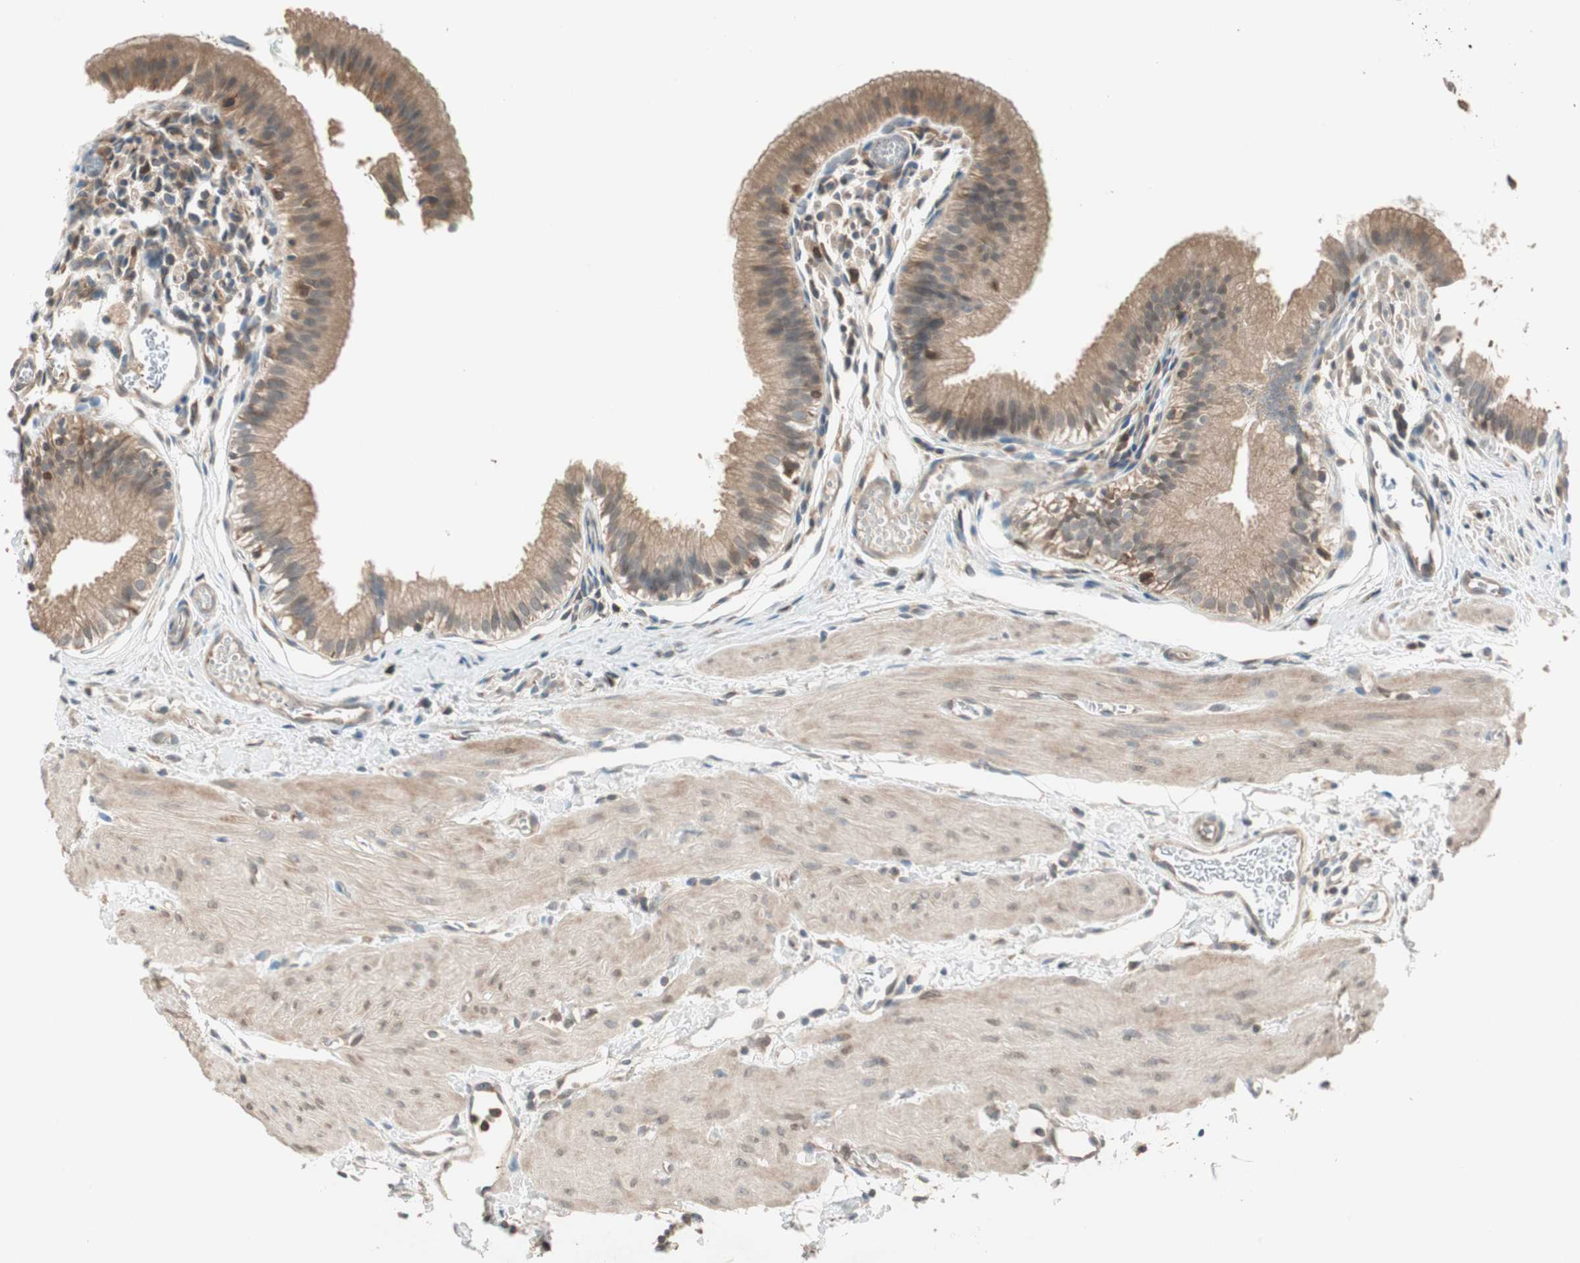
{"staining": {"intensity": "moderate", "quantity": ">75%", "location": "cytoplasmic/membranous"}, "tissue": "gallbladder", "cell_type": "Glandular cells", "image_type": "normal", "snomed": [{"axis": "morphology", "description": "Normal tissue, NOS"}, {"axis": "topography", "description": "Gallbladder"}], "caption": "High-magnification brightfield microscopy of benign gallbladder stained with DAB (3,3'-diaminobenzidine) (brown) and counterstained with hematoxylin (blue). glandular cells exhibit moderate cytoplasmic/membranous positivity is present in about>75% of cells. (Brightfield microscopy of DAB IHC at high magnification).", "gene": "ATP6AP2", "patient": {"sex": "female", "age": 26}}